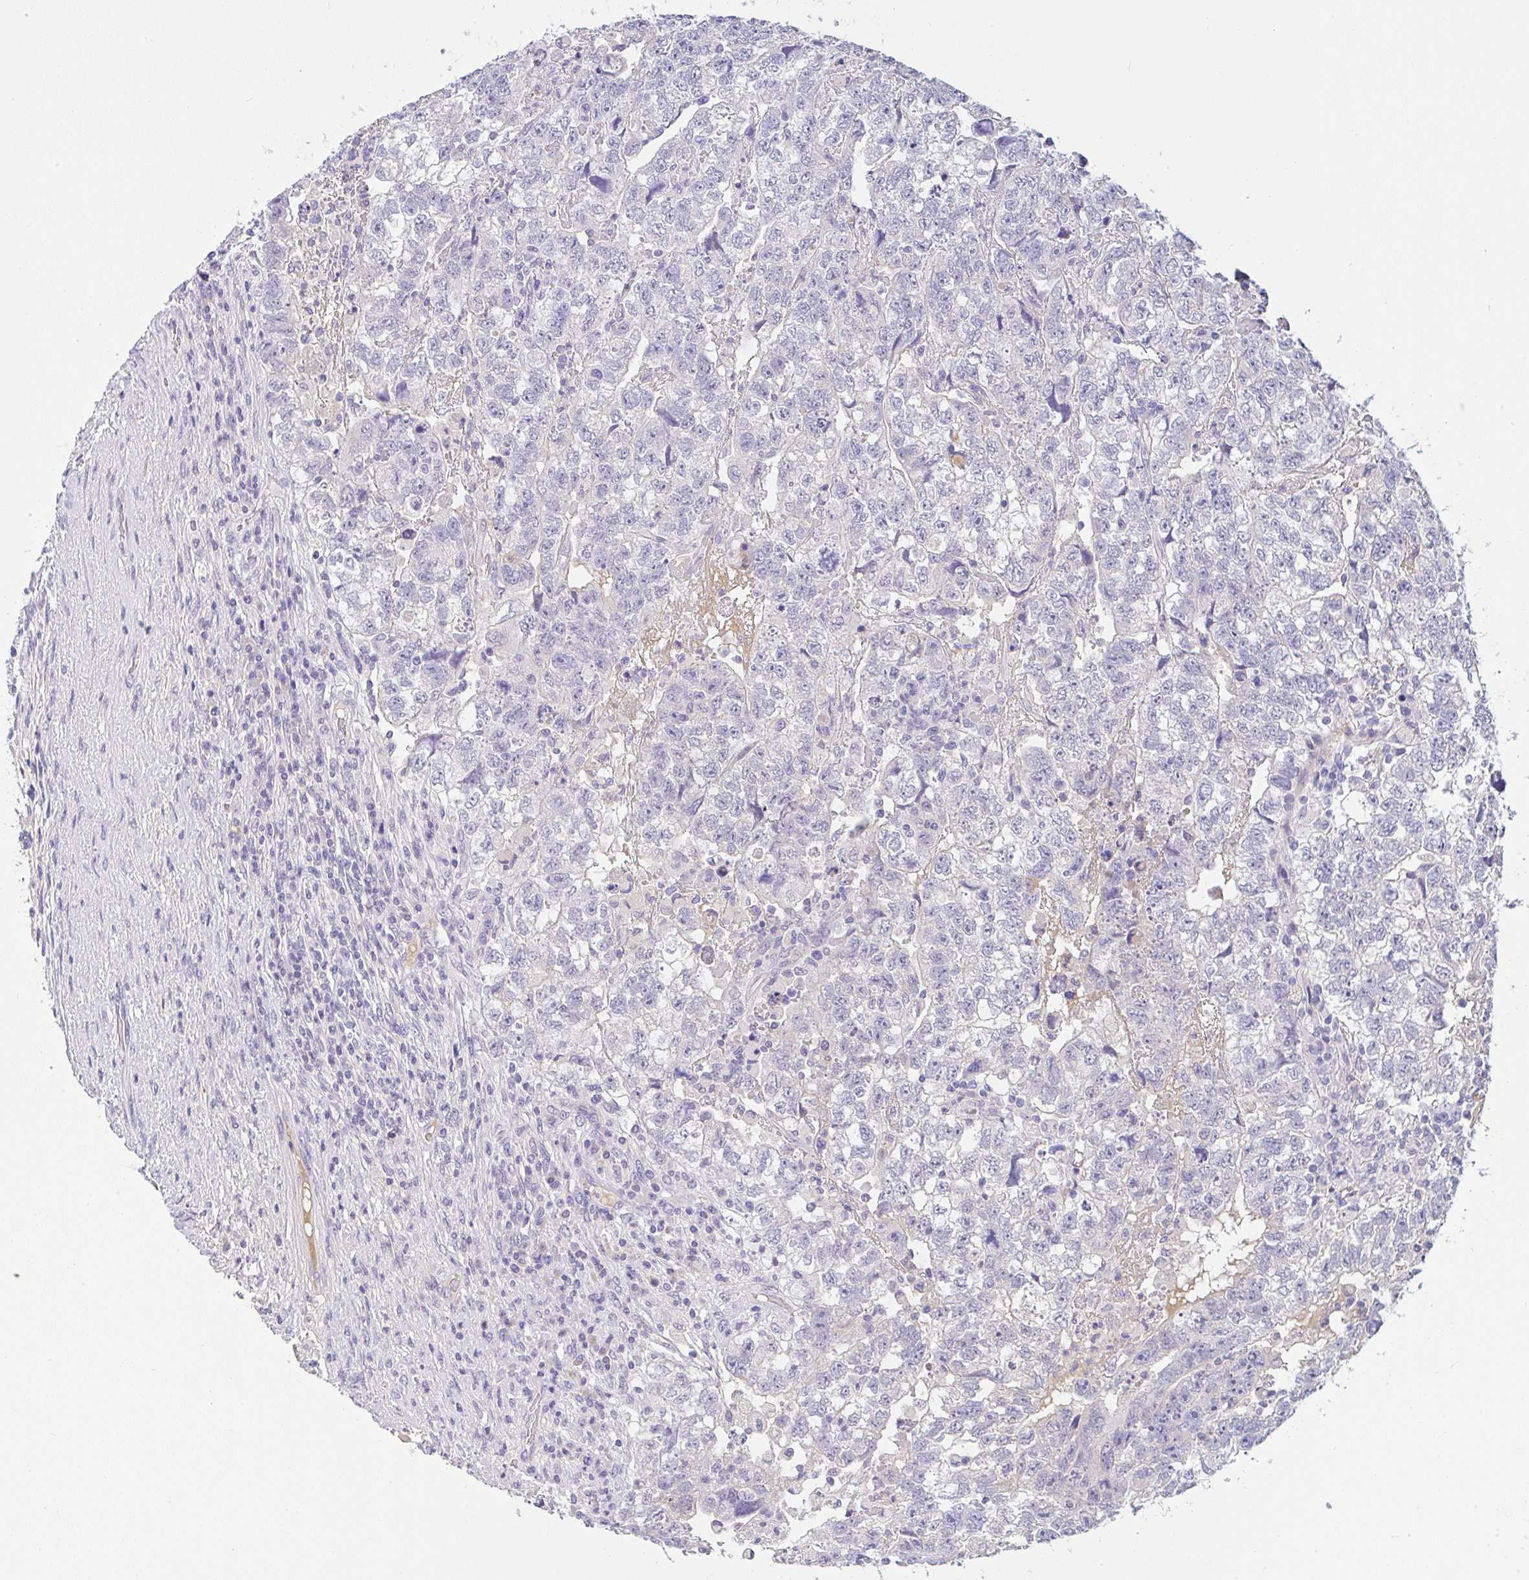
{"staining": {"intensity": "negative", "quantity": "none", "location": "none"}, "tissue": "testis cancer", "cell_type": "Tumor cells", "image_type": "cancer", "snomed": [{"axis": "morphology", "description": "Normal tissue, NOS"}, {"axis": "morphology", "description": "Carcinoma, Embryonal, NOS"}, {"axis": "topography", "description": "Testis"}], "caption": "An image of human embryonal carcinoma (testis) is negative for staining in tumor cells.", "gene": "SERPINE3", "patient": {"sex": "male", "age": 36}}